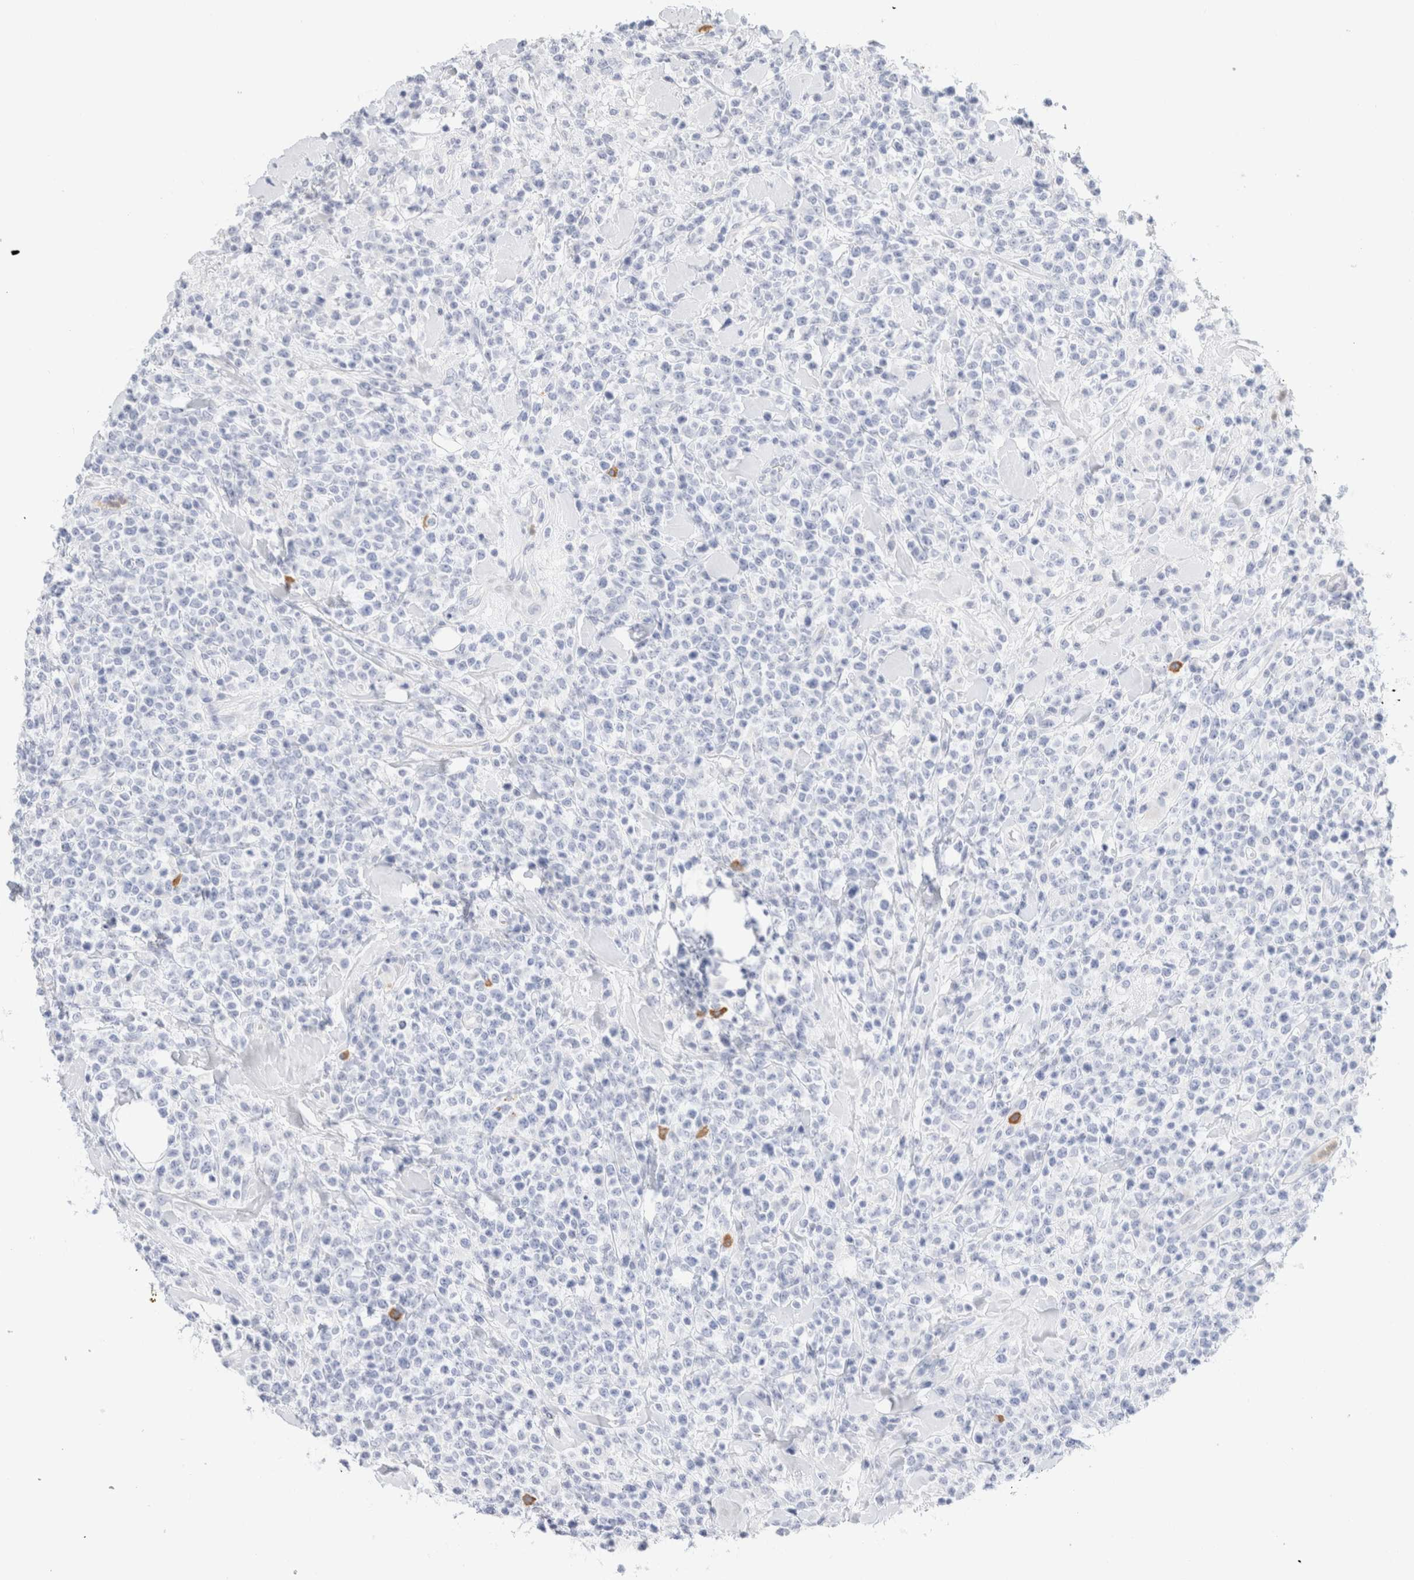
{"staining": {"intensity": "negative", "quantity": "none", "location": "none"}, "tissue": "lymphoma", "cell_type": "Tumor cells", "image_type": "cancer", "snomed": [{"axis": "morphology", "description": "Malignant lymphoma, non-Hodgkin's type, High grade"}, {"axis": "topography", "description": "Colon"}], "caption": "Tumor cells show no significant positivity in malignant lymphoma, non-Hodgkin's type (high-grade).", "gene": "ARG1", "patient": {"sex": "female", "age": 53}}